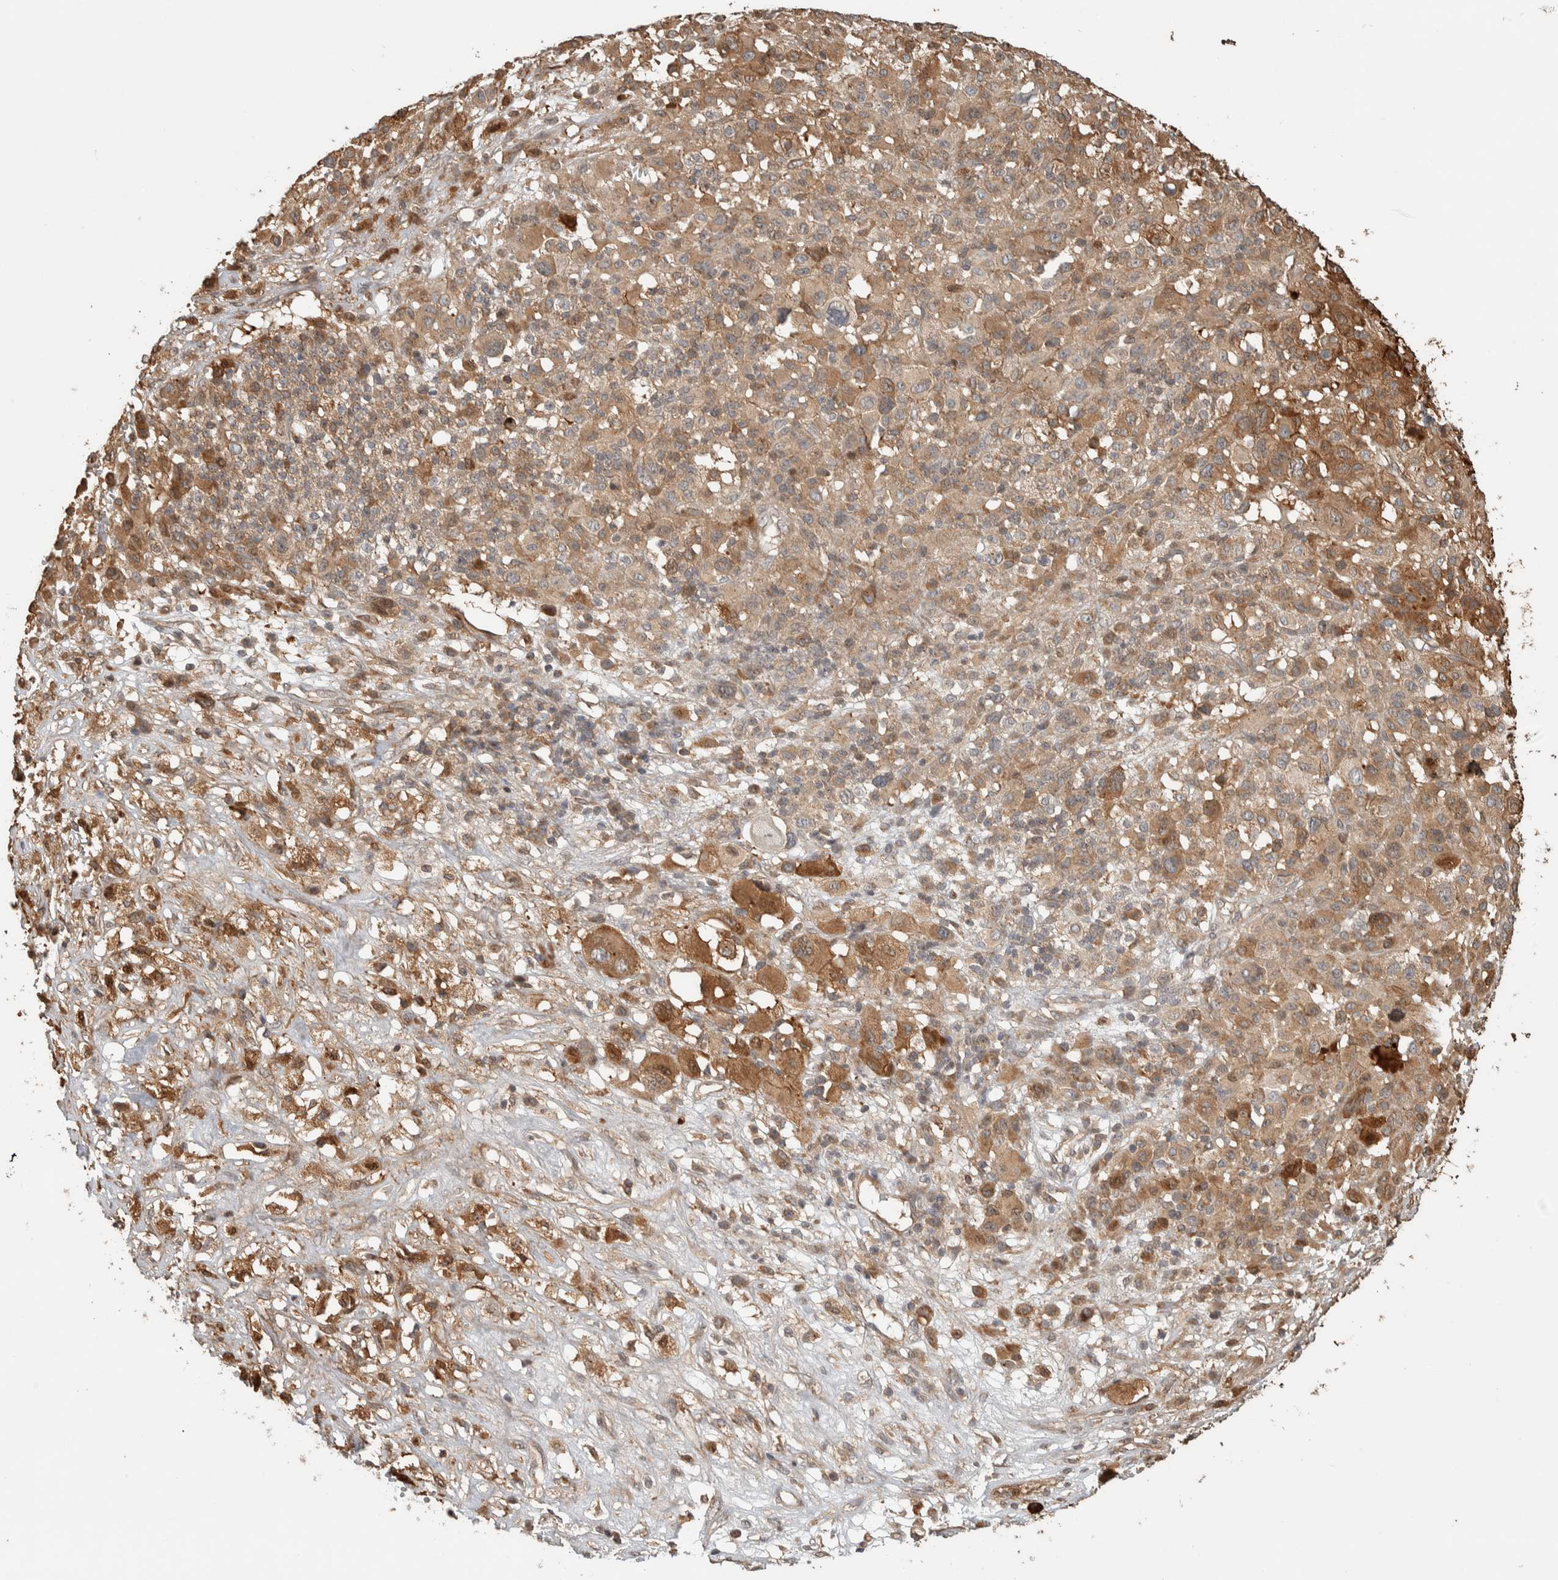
{"staining": {"intensity": "moderate", "quantity": ">75%", "location": "cytoplasmic/membranous"}, "tissue": "melanoma", "cell_type": "Tumor cells", "image_type": "cancer", "snomed": [{"axis": "morphology", "description": "Malignant melanoma, Metastatic site"}, {"axis": "topography", "description": "Skin"}], "caption": "Moderate cytoplasmic/membranous protein staining is present in about >75% of tumor cells in malignant melanoma (metastatic site). (DAB (3,3'-diaminobenzidine) IHC with brightfield microscopy, high magnification).", "gene": "CNTROB", "patient": {"sex": "female", "age": 74}}